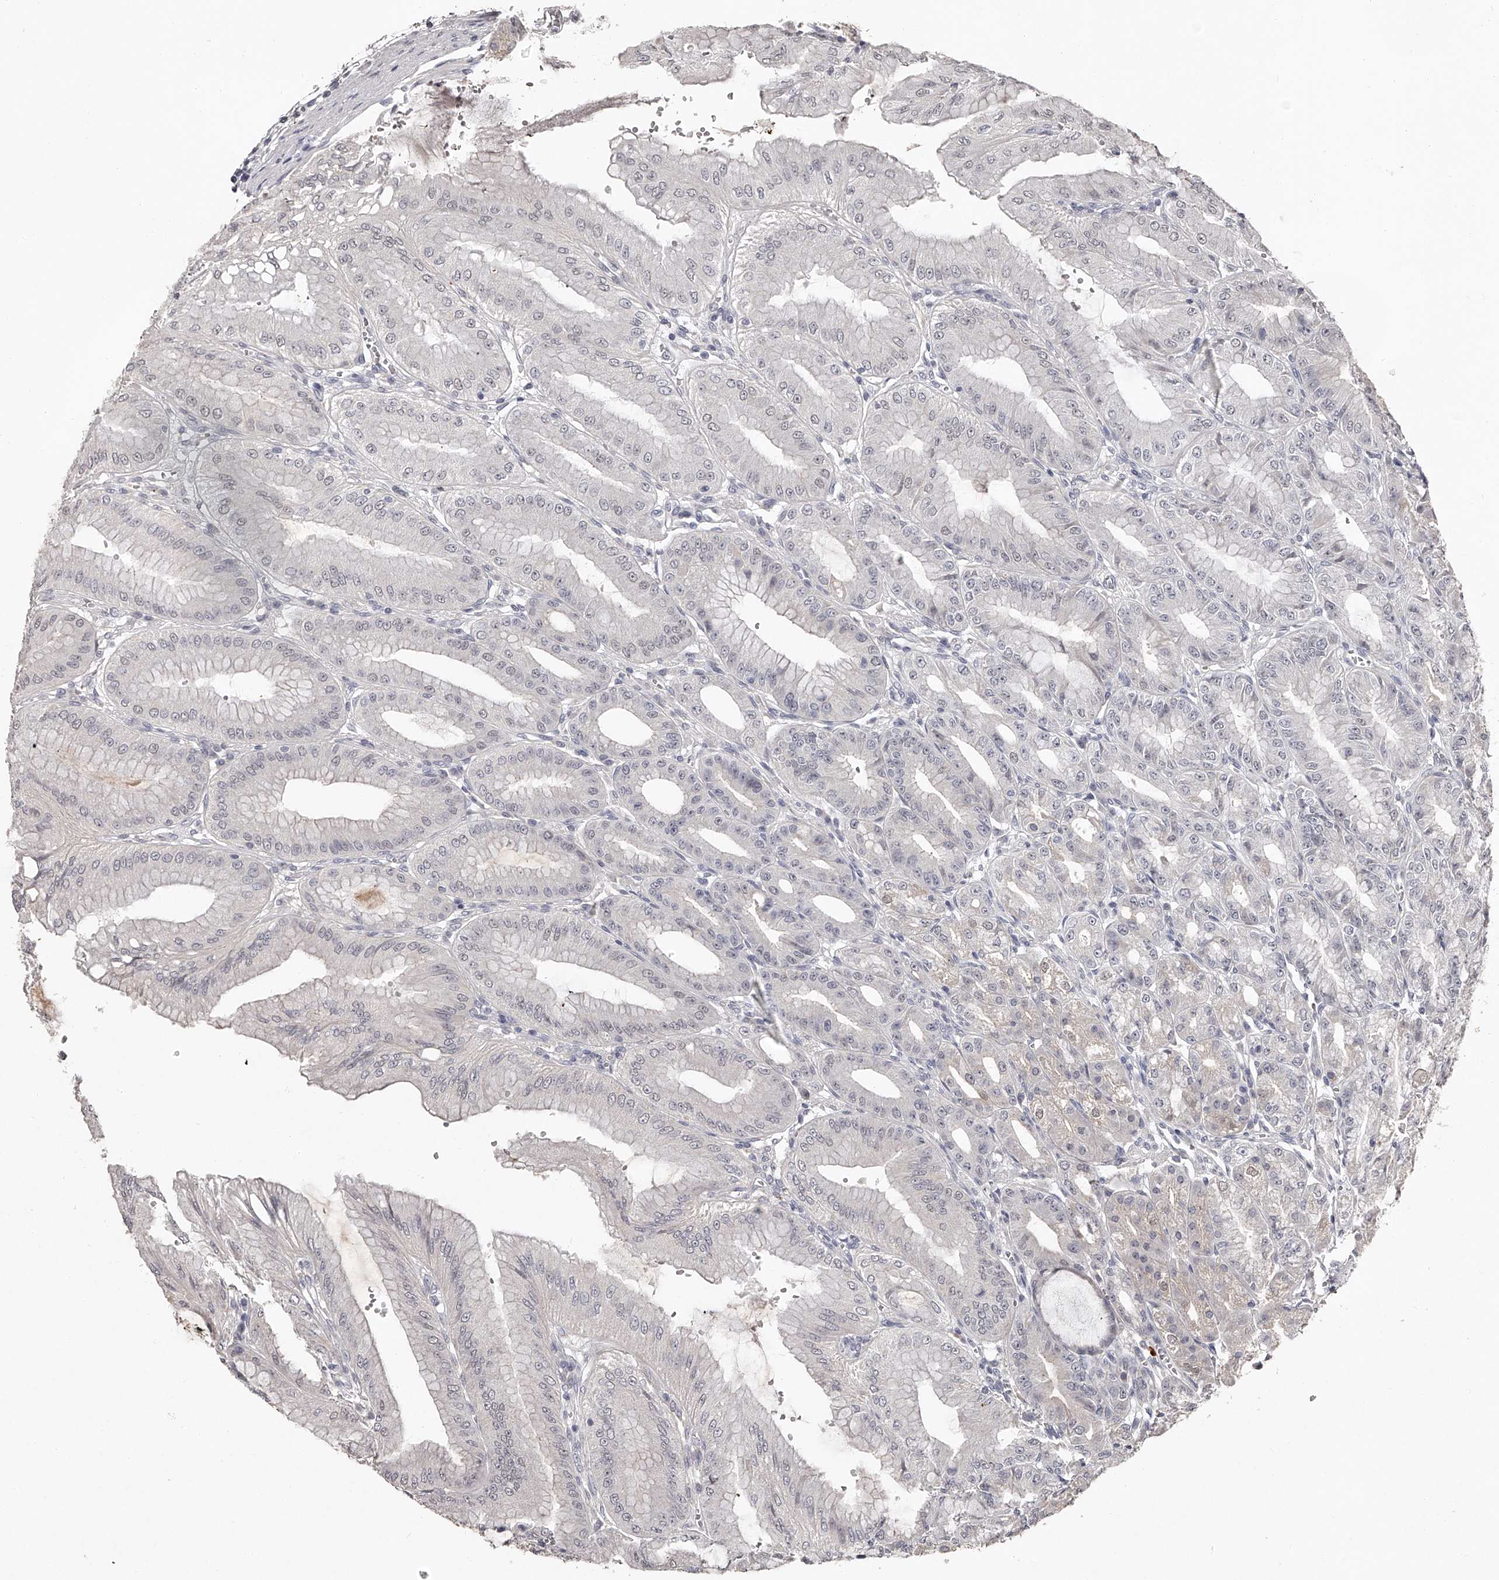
{"staining": {"intensity": "negative", "quantity": "none", "location": "none"}, "tissue": "stomach", "cell_type": "Glandular cells", "image_type": "normal", "snomed": [{"axis": "morphology", "description": "Normal tissue, NOS"}, {"axis": "topography", "description": "Stomach, lower"}], "caption": "Immunohistochemistry image of benign stomach: stomach stained with DAB (3,3'-diaminobenzidine) exhibits no significant protein staining in glandular cells.", "gene": "NT5DC1", "patient": {"sex": "male", "age": 71}}